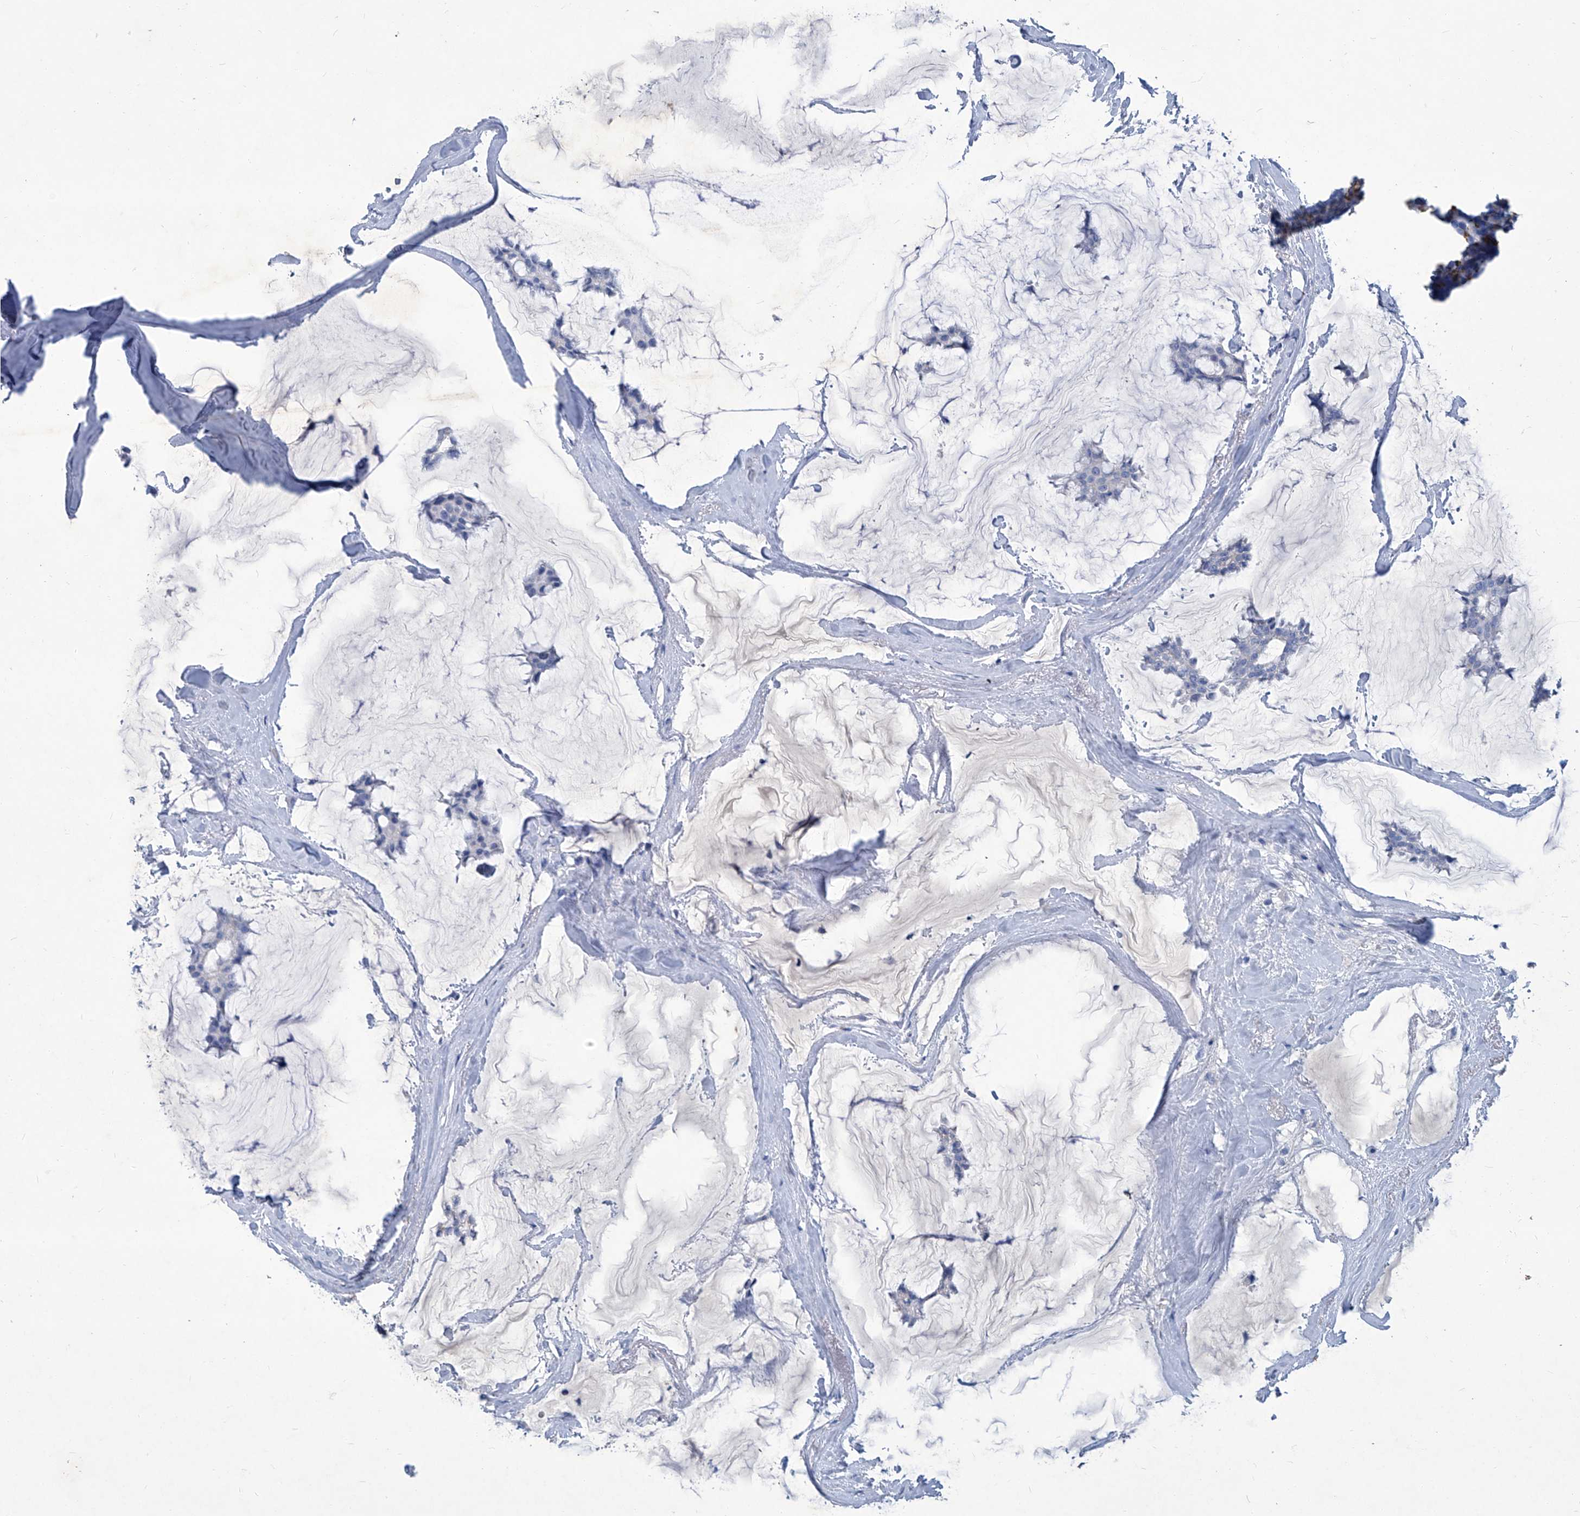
{"staining": {"intensity": "negative", "quantity": "none", "location": "none"}, "tissue": "breast cancer", "cell_type": "Tumor cells", "image_type": "cancer", "snomed": [{"axis": "morphology", "description": "Duct carcinoma"}, {"axis": "topography", "description": "Breast"}], "caption": "This is an immunohistochemistry (IHC) histopathology image of breast cancer (intraductal carcinoma). There is no expression in tumor cells.", "gene": "MTARC1", "patient": {"sex": "female", "age": 93}}